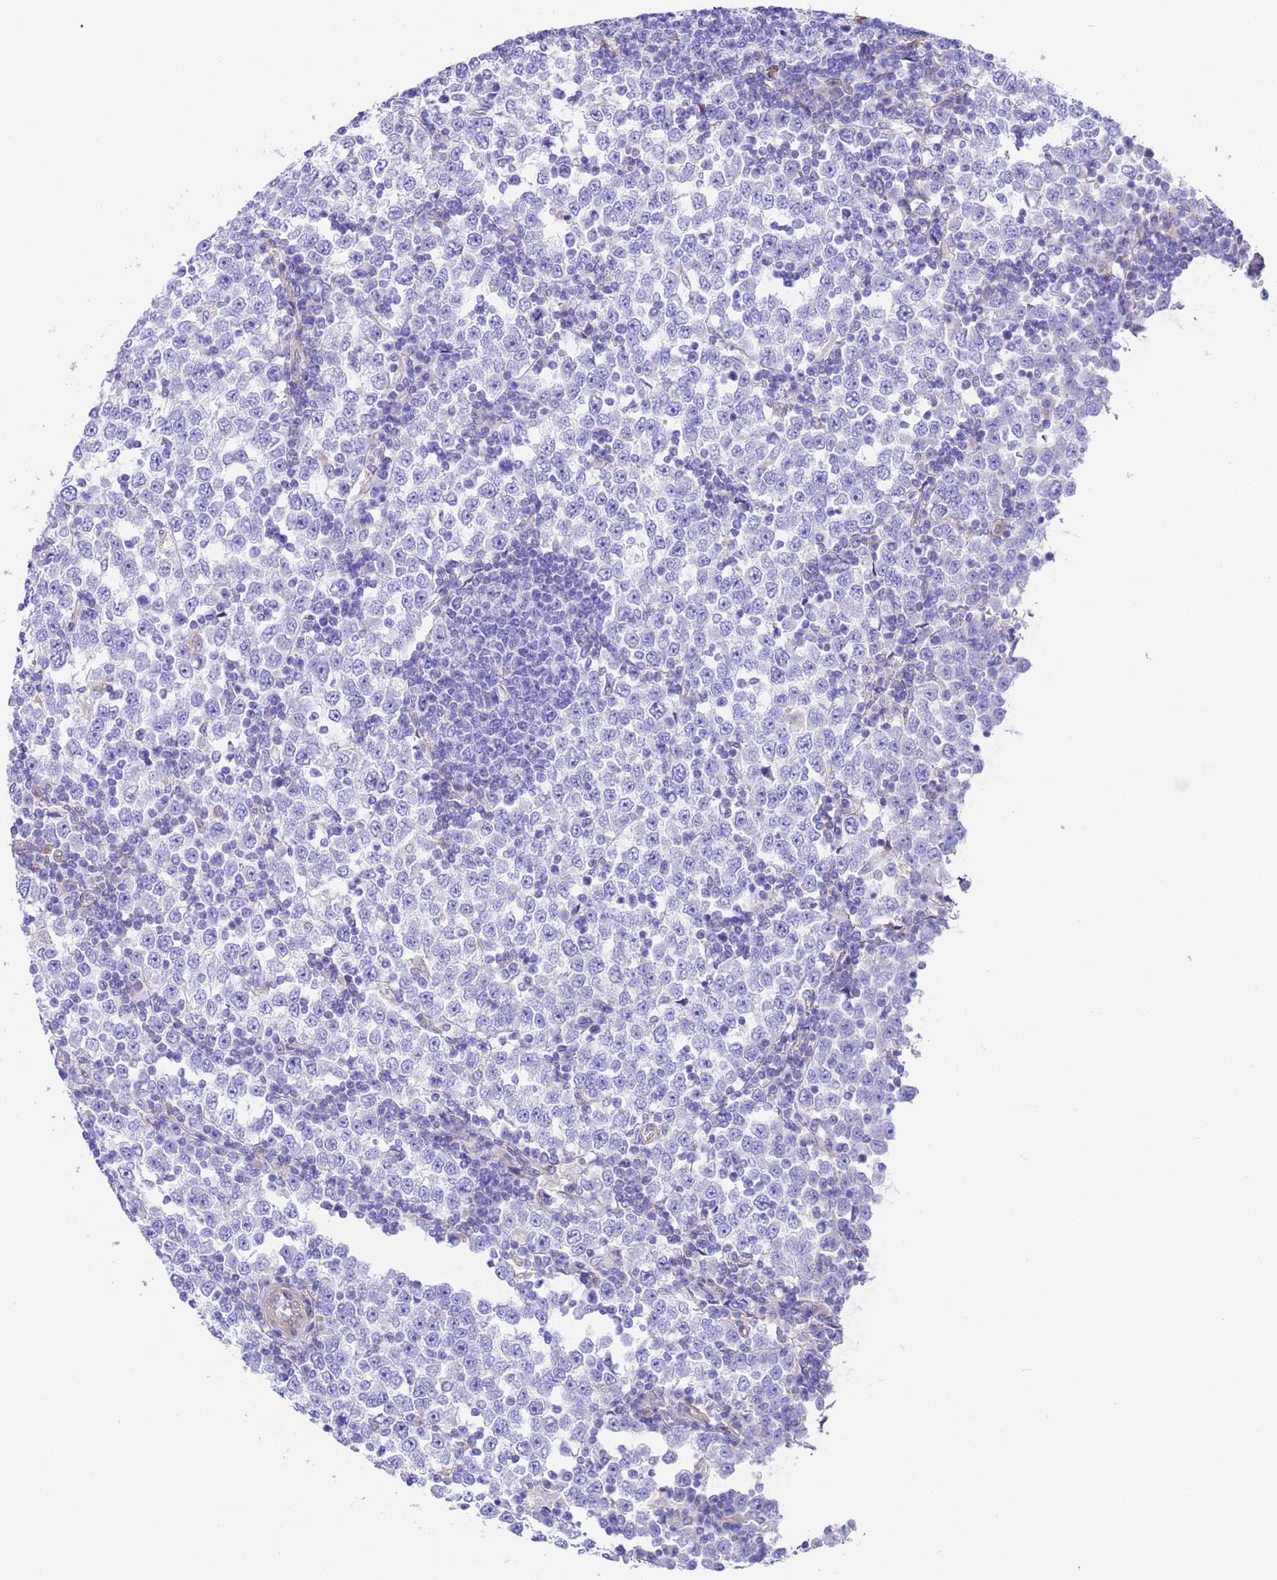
{"staining": {"intensity": "negative", "quantity": "none", "location": "none"}, "tissue": "testis cancer", "cell_type": "Tumor cells", "image_type": "cancer", "snomed": [{"axis": "morphology", "description": "Seminoma, NOS"}, {"axis": "topography", "description": "Testis"}], "caption": "This is an immunohistochemistry photomicrograph of human testis cancer. There is no staining in tumor cells.", "gene": "C6orf47", "patient": {"sex": "male", "age": 65}}